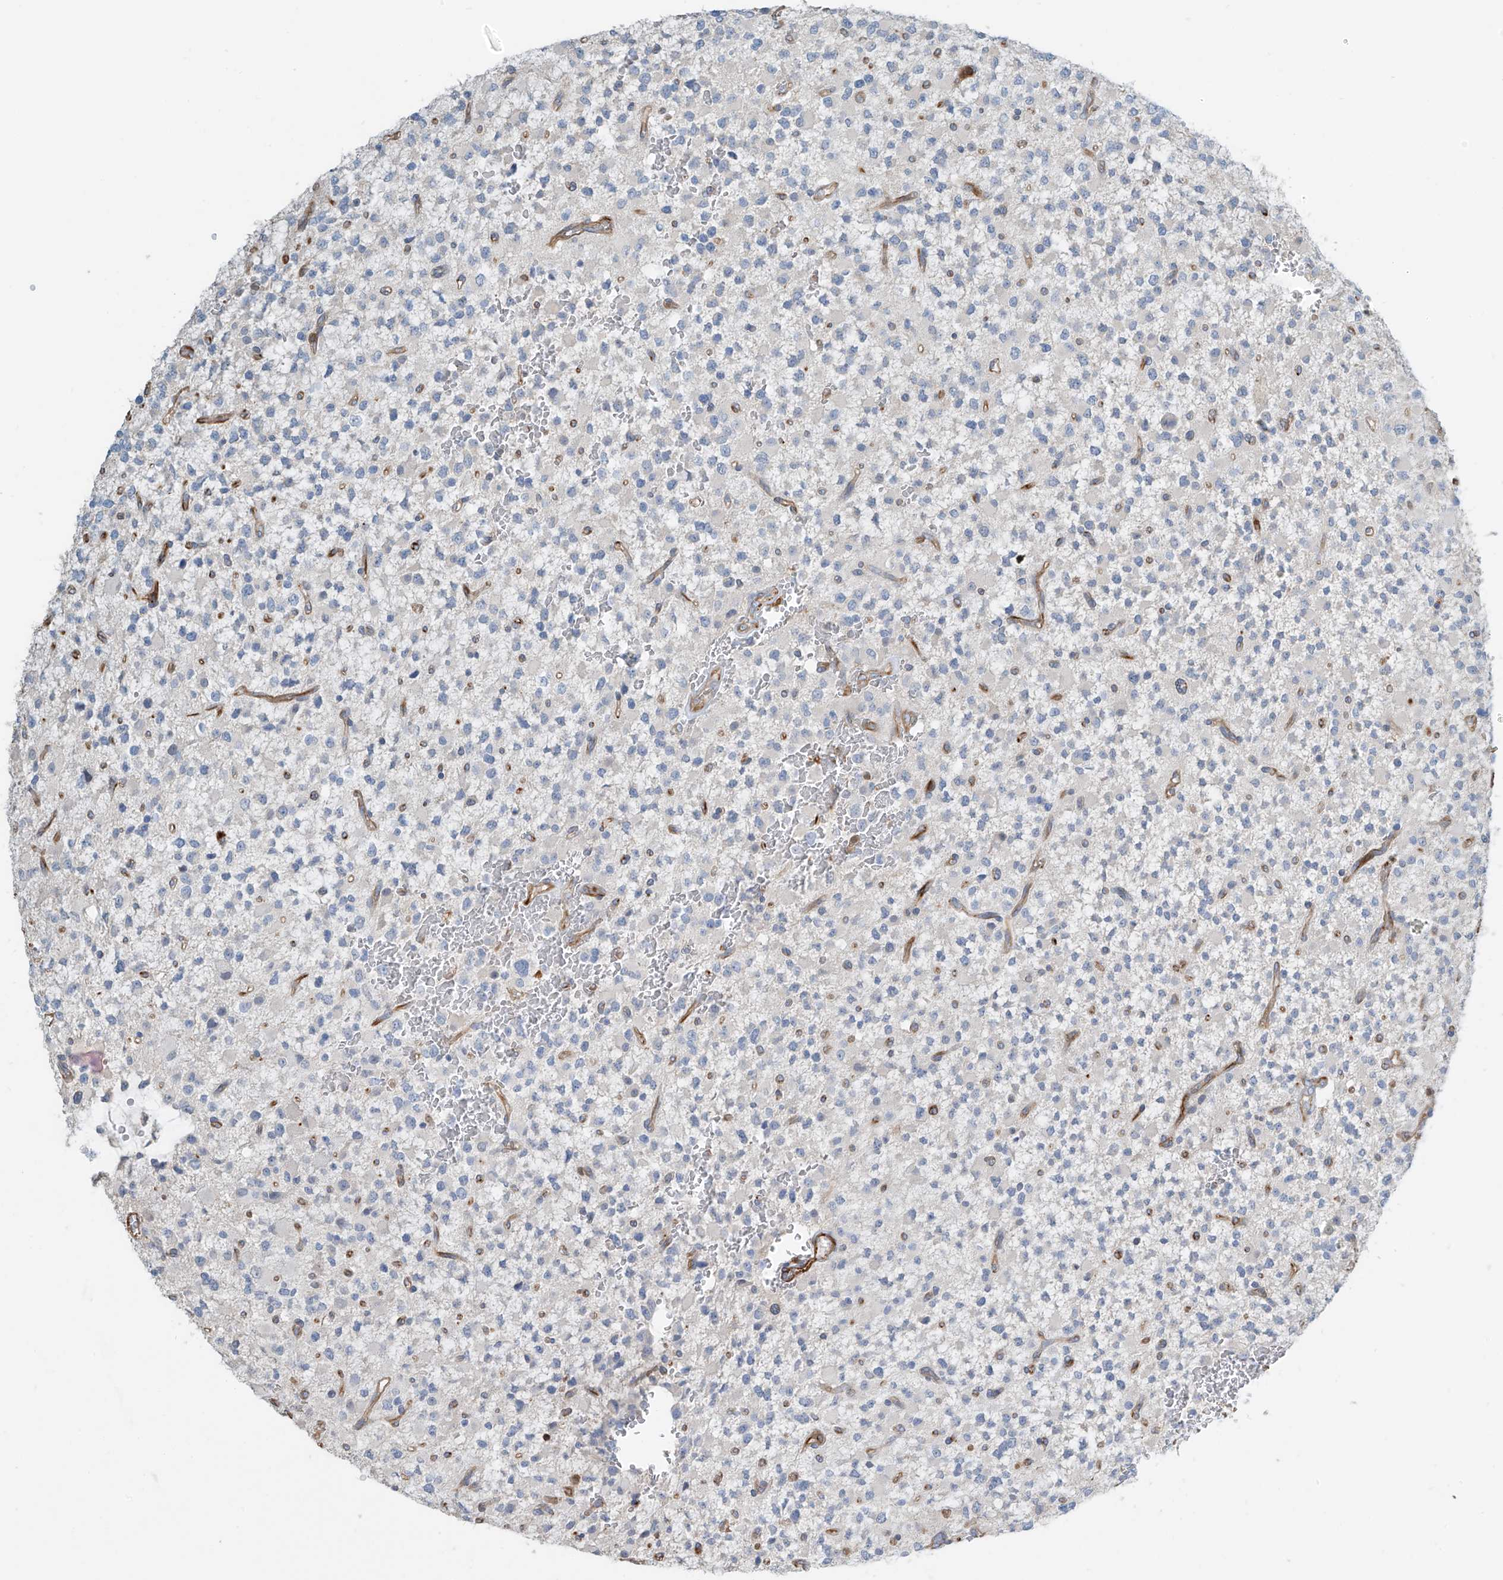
{"staining": {"intensity": "negative", "quantity": "none", "location": "none"}, "tissue": "glioma", "cell_type": "Tumor cells", "image_type": "cancer", "snomed": [{"axis": "morphology", "description": "Glioma, malignant, High grade"}, {"axis": "topography", "description": "Brain"}], "caption": "IHC of glioma exhibits no positivity in tumor cells.", "gene": "SH3BGRL3", "patient": {"sex": "male", "age": 34}}